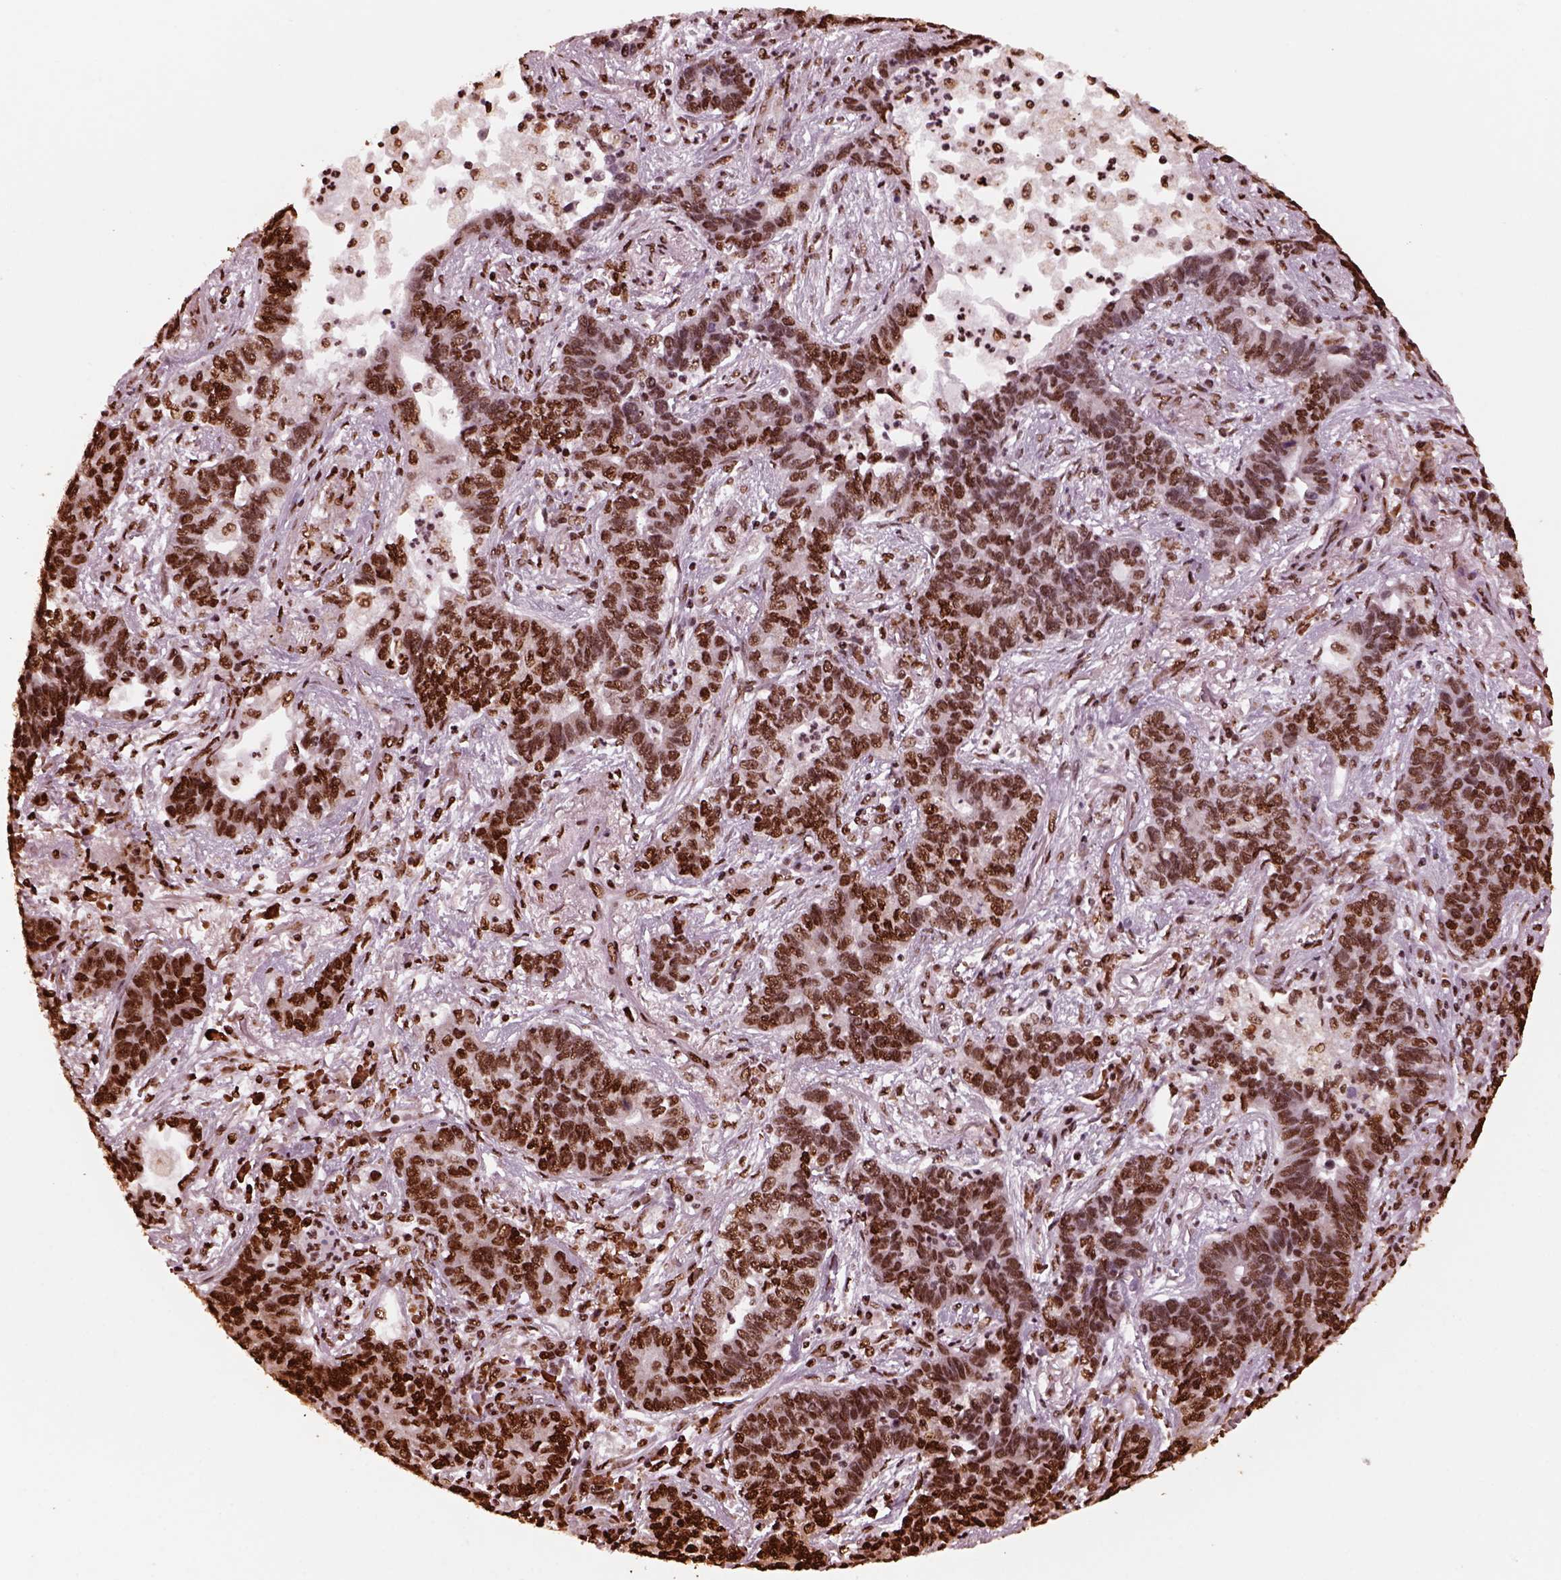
{"staining": {"intensity": "strong", "quantity": ">75%", "location": "nuclear"}, "tissue": "lung cancer", "cell_type": "Tumor cells", "image_type": "cancer", "snomed": [{"axis": "morphology", "description": "Adenocarcinoma, NOS"}, {"axis": "topography", "description": "Lung"}], "caption": "The photomicrograph exhibits immunohistochemical staining of adenocarcinoma (lung). There is strong nuclear positivity is seen in about >75% of tumor cells.", "gene": "NSD1", "patient": {"sex": "female", "age": 57}}